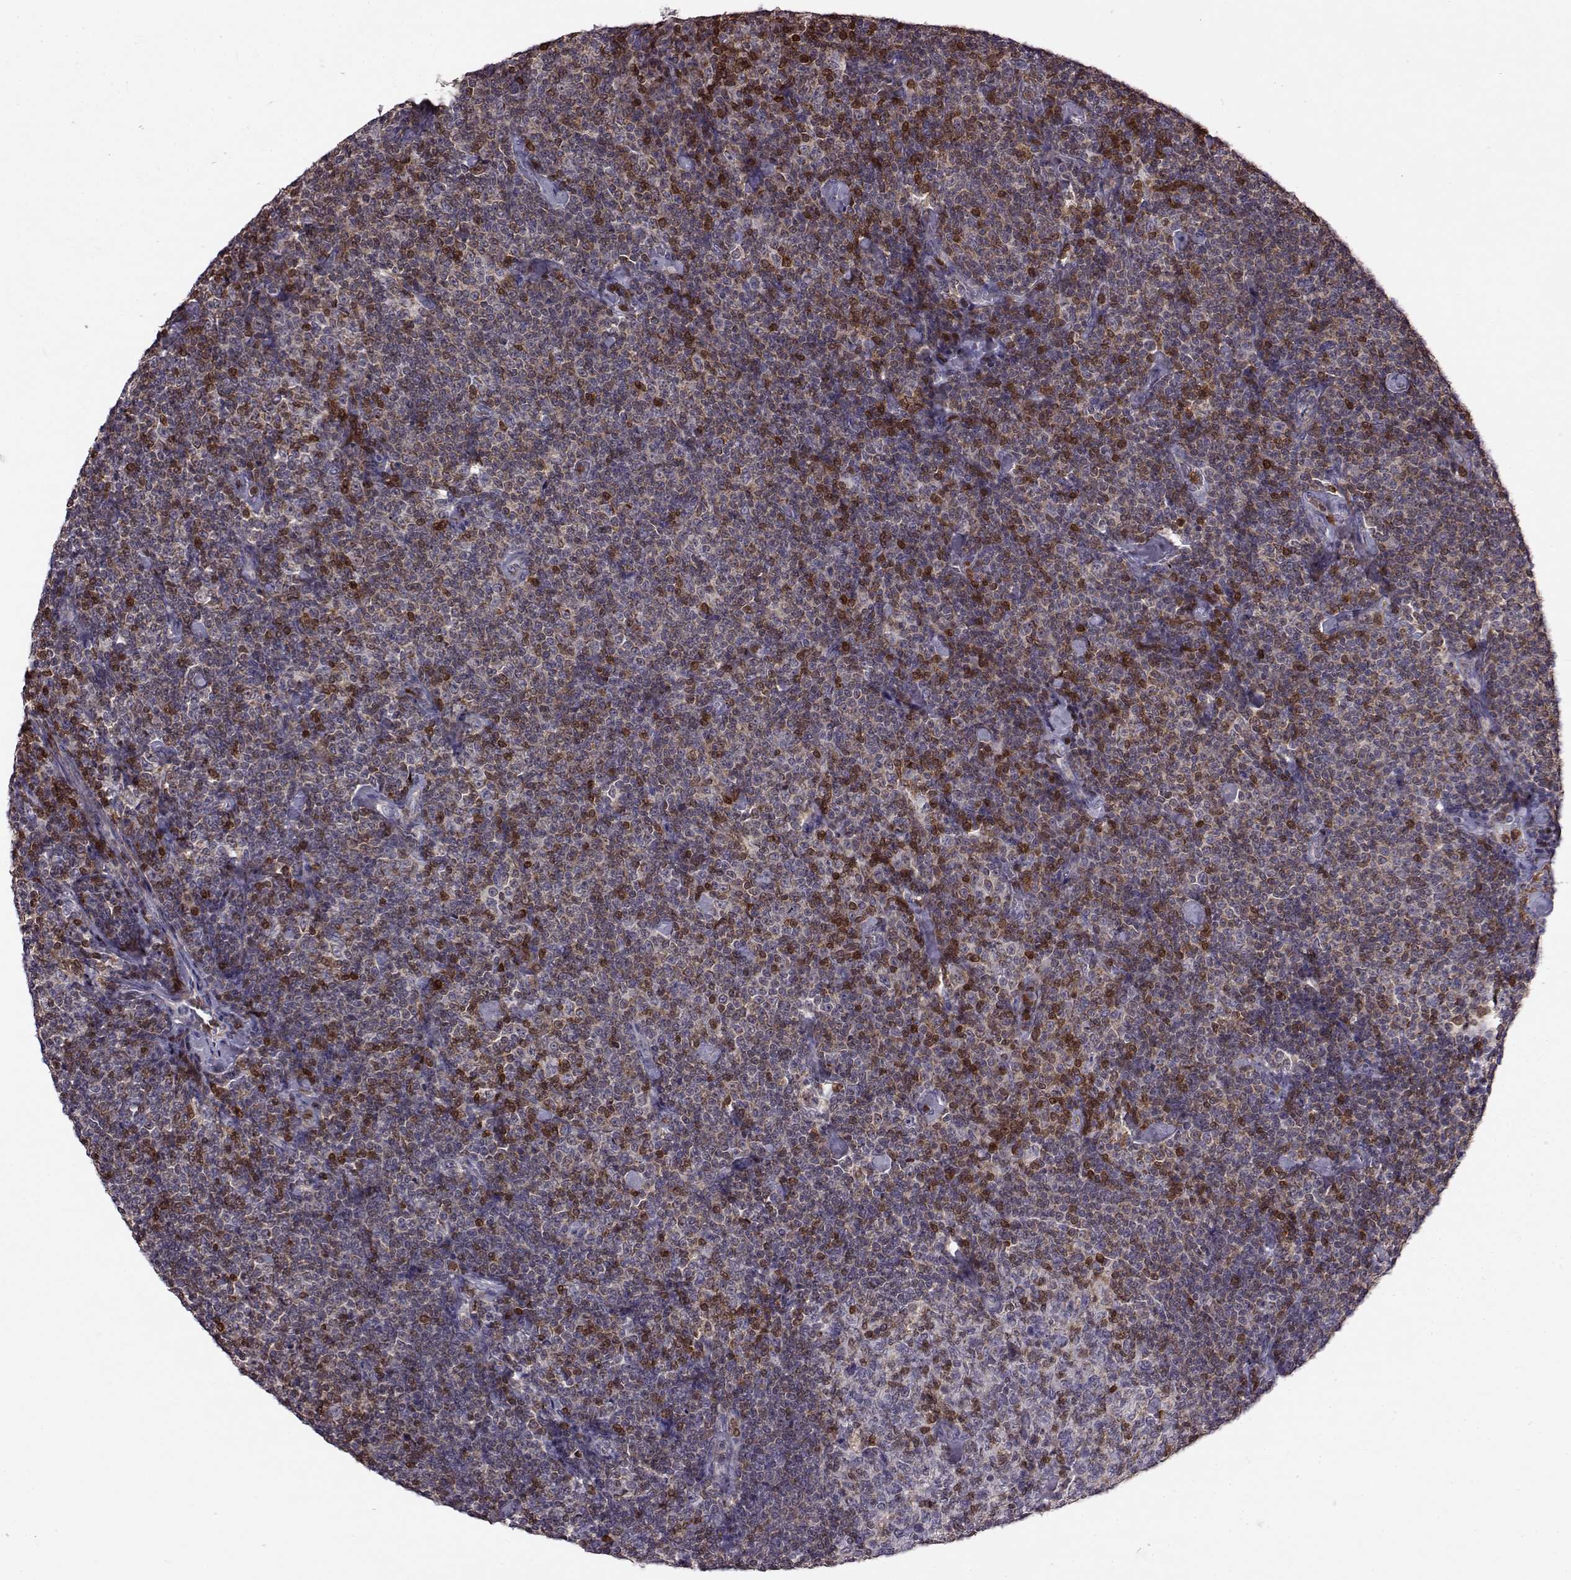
{"staining": {"intensity": "negative", "quantity": "none", "location": "none"}, "tissue": "lymphoma", "cell_type": "Tumor cells", "image_type": "cancer", "snomed": [{"axis": "morphology", "description": "Malignant lymphoma, non-Hodgkin's type, Low grade"}, {"axis": "topography", "description": "Lymph node"}], "caption": "Immunohistochemistry (IHC) histopathology image of human lymphoma stained for a protein (brown), which displays no staining in tumor cells.", "gene": "DOK2", "patient": {"sex": "male", "age": 81}}